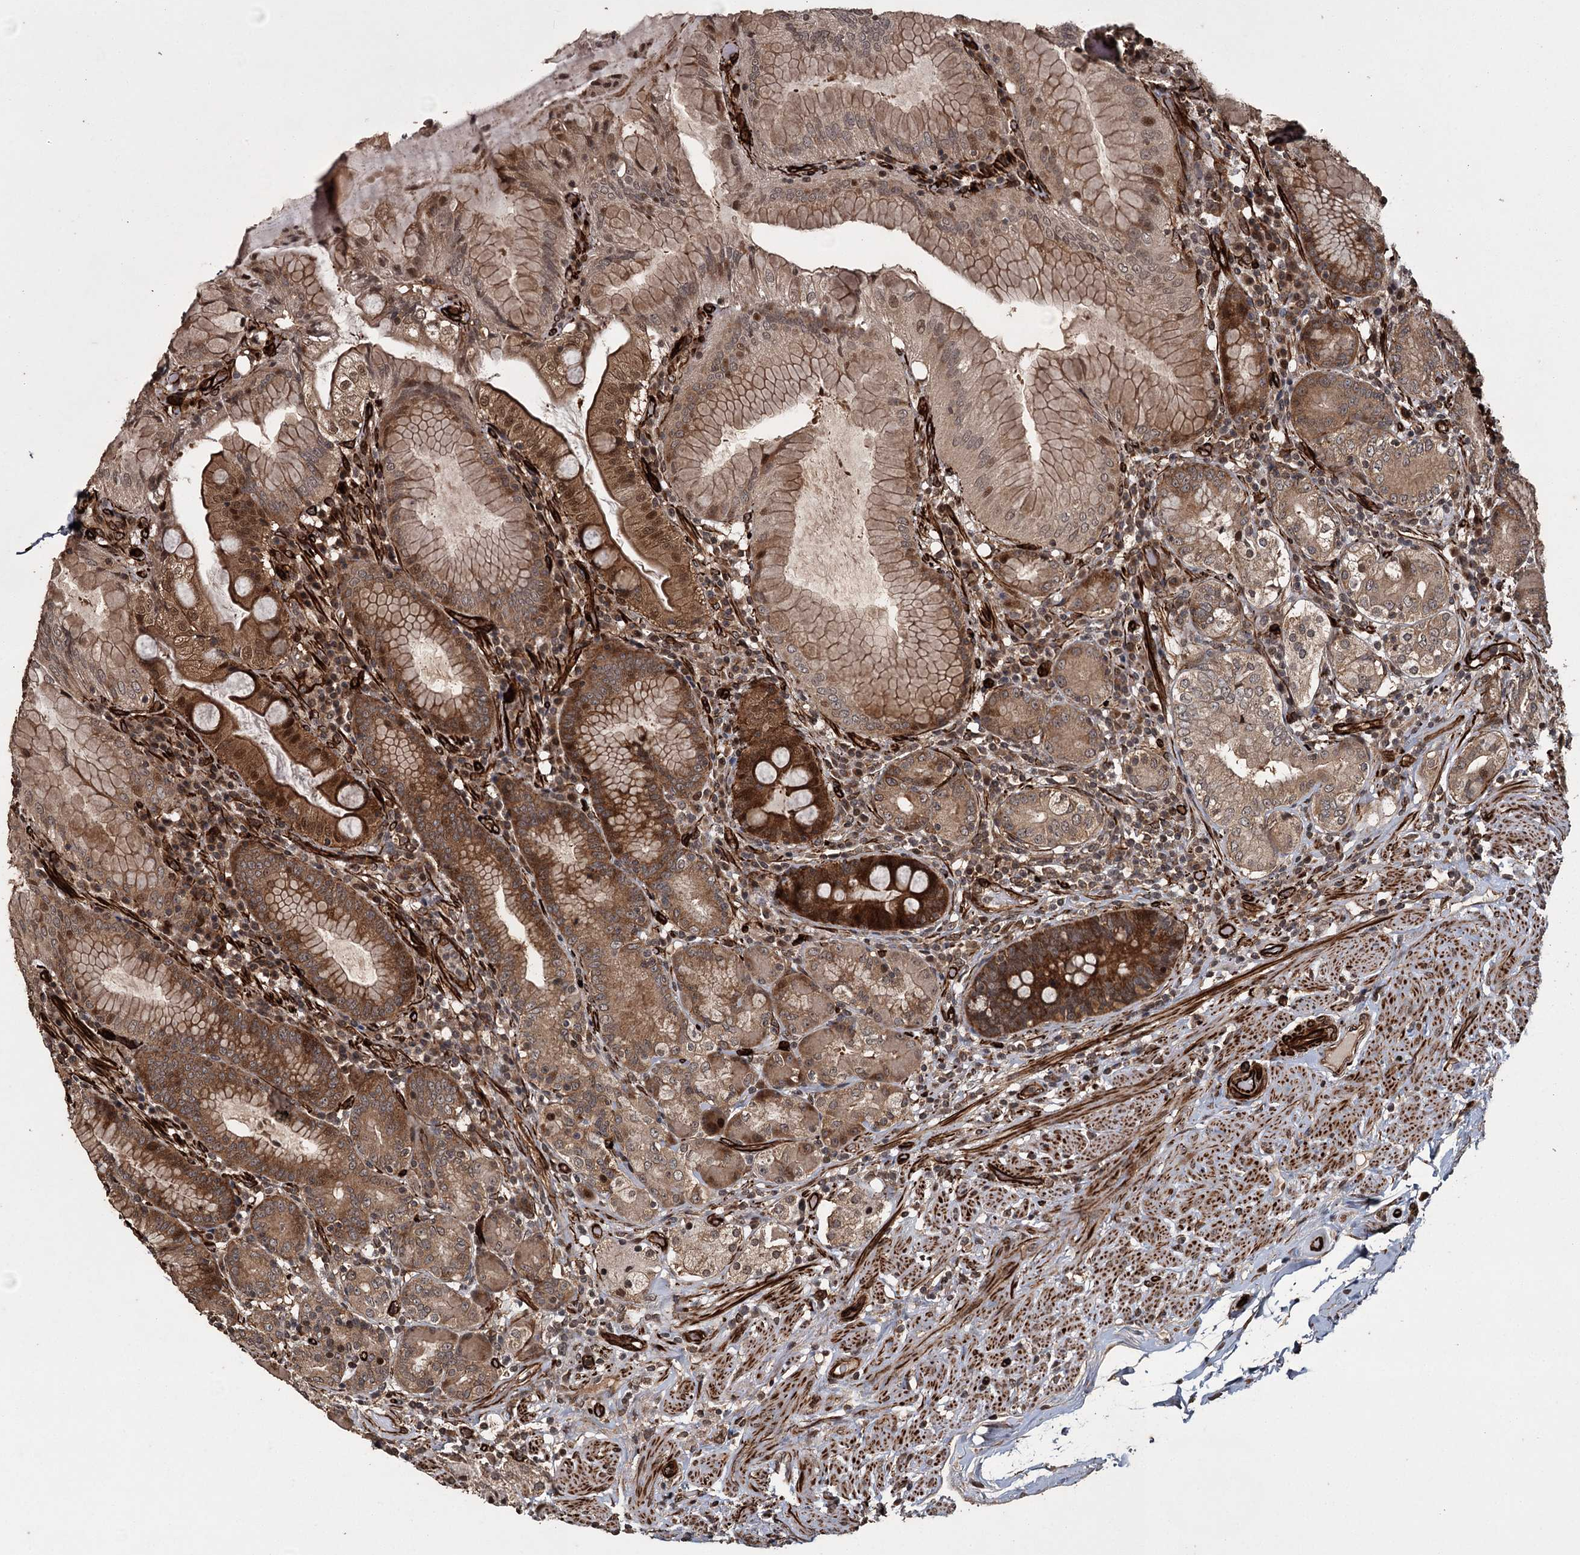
{"staining": {"intensity": "strong", "quantity": ">75%", "location": "cytoplasmic/membranous,nuclear"}, "tissue": "stomach", "cell_type": "Glandular cells", "image_type": "normal", "snomed": [{"axis": "morphology", "description": "Normal tissue, NOS"}, {"axis": "topography", "description": "Stomach, upper"}, {"axis": "topography", "description": "Stomach, lower"}], "caption": "Brown immunohistochemical staining in benign stomach reveals strong cytoplasmic/membranous,nuclear expression in about >75% of glandular cells.", "gene": "RPAP3", "patient": {"sex": "female", "age": 76}}